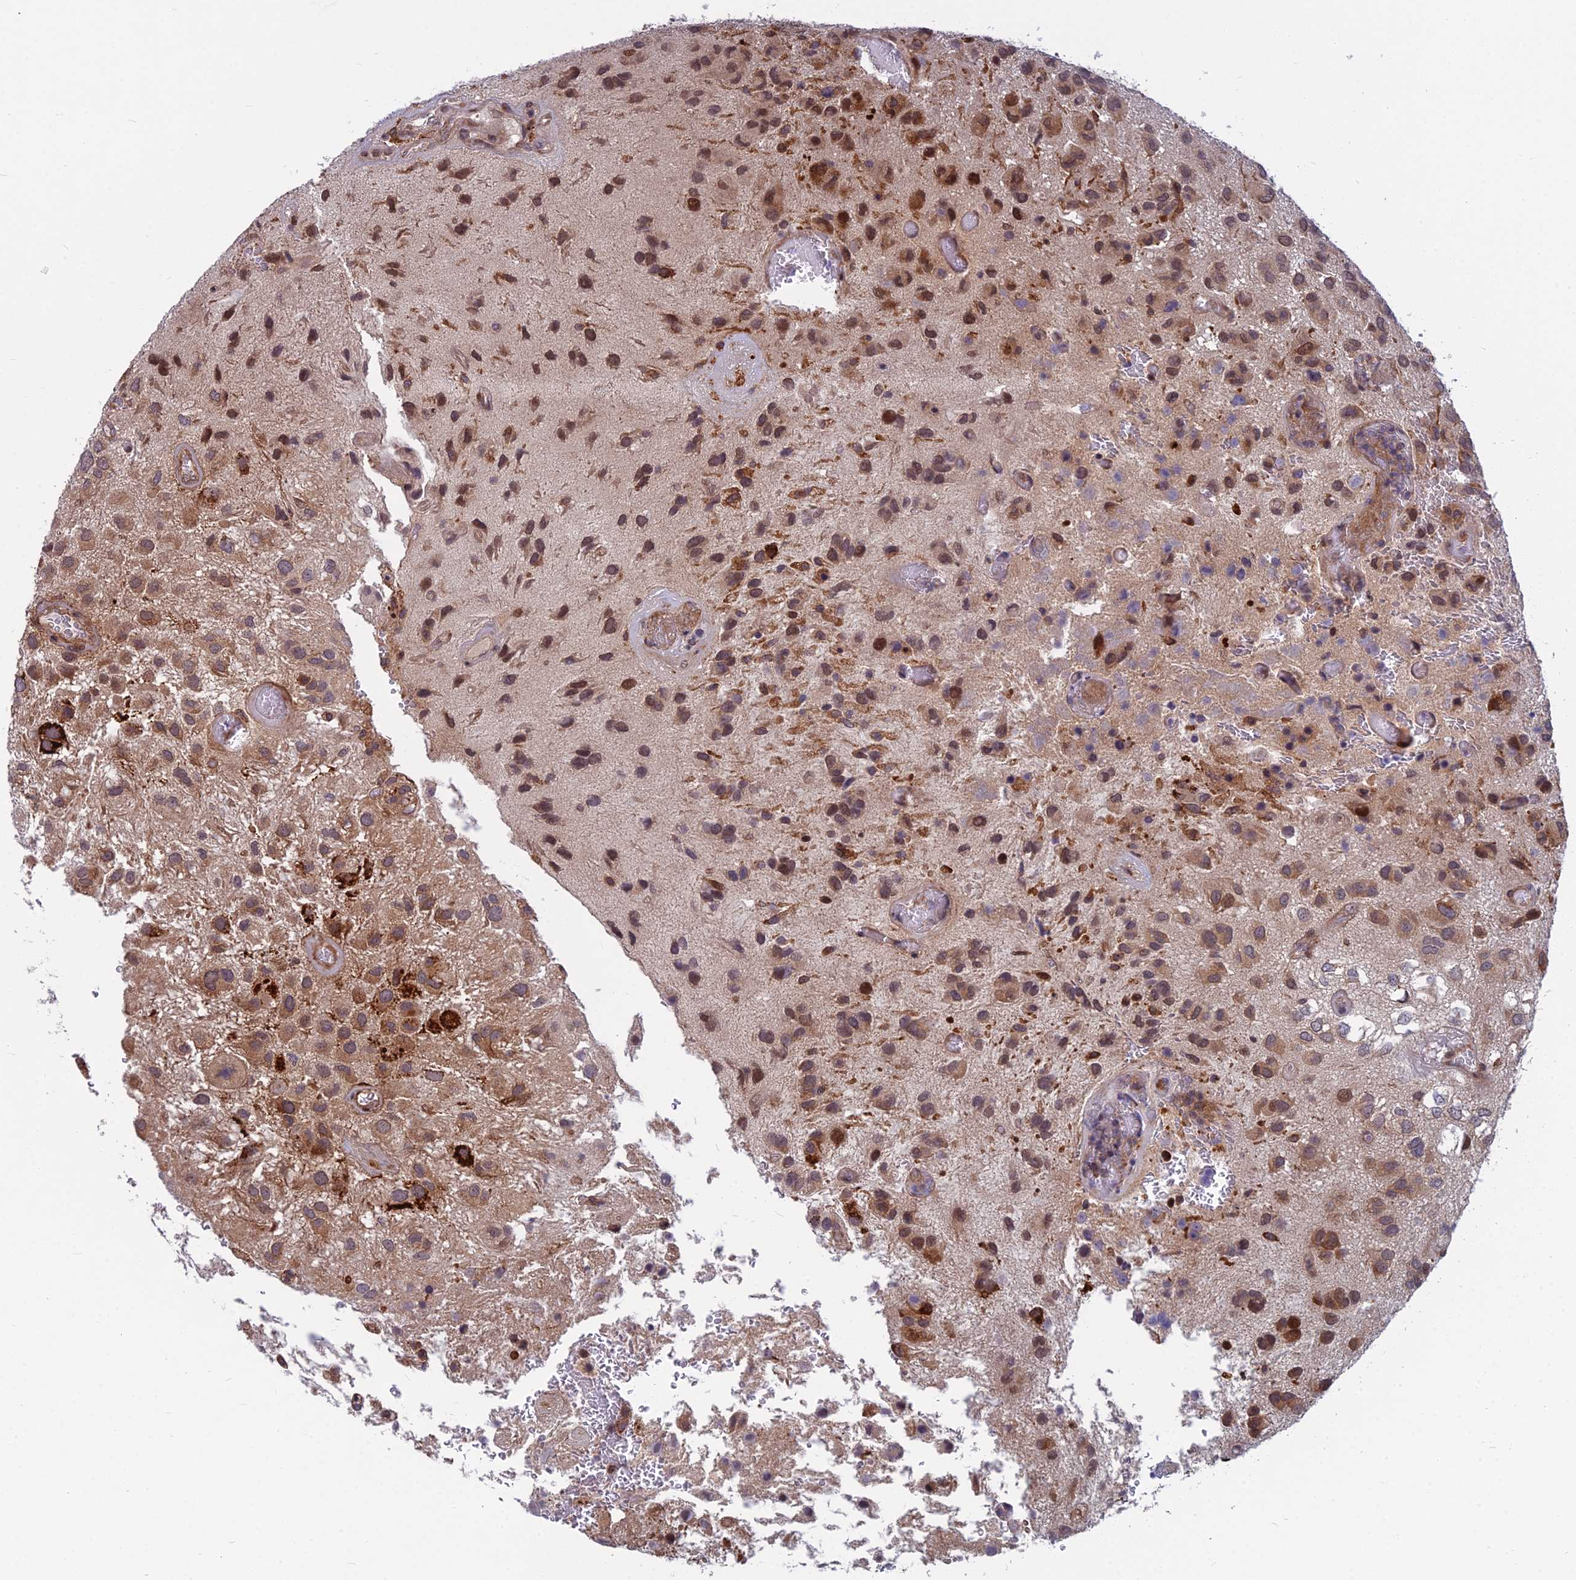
{"staining": {"intensity": "moderate", "quantity": "25%-75%", "location": "cytoplasmic/membranous,nuclear"}, "tissue": "glioma", "cell_type": "Tumor cells", "image_type": "cancer", "snomed": [{"axis": "morphology", "description": "Glioma, malignant, Low grade"}, {"axis": "topography", "description": "Brain"}], "caption": "Brown immunohistochemical staining in malignant glioma (low-grade) displays moderate cytoplasmic/membranous and nuclear positivity in approximately 25%-75% of tumor cells. (brown staining indicates protein expression, while blue staining denotes nuclei).", "gene": "COMMD2", "patient": {"sex": "male", "age": 66}}